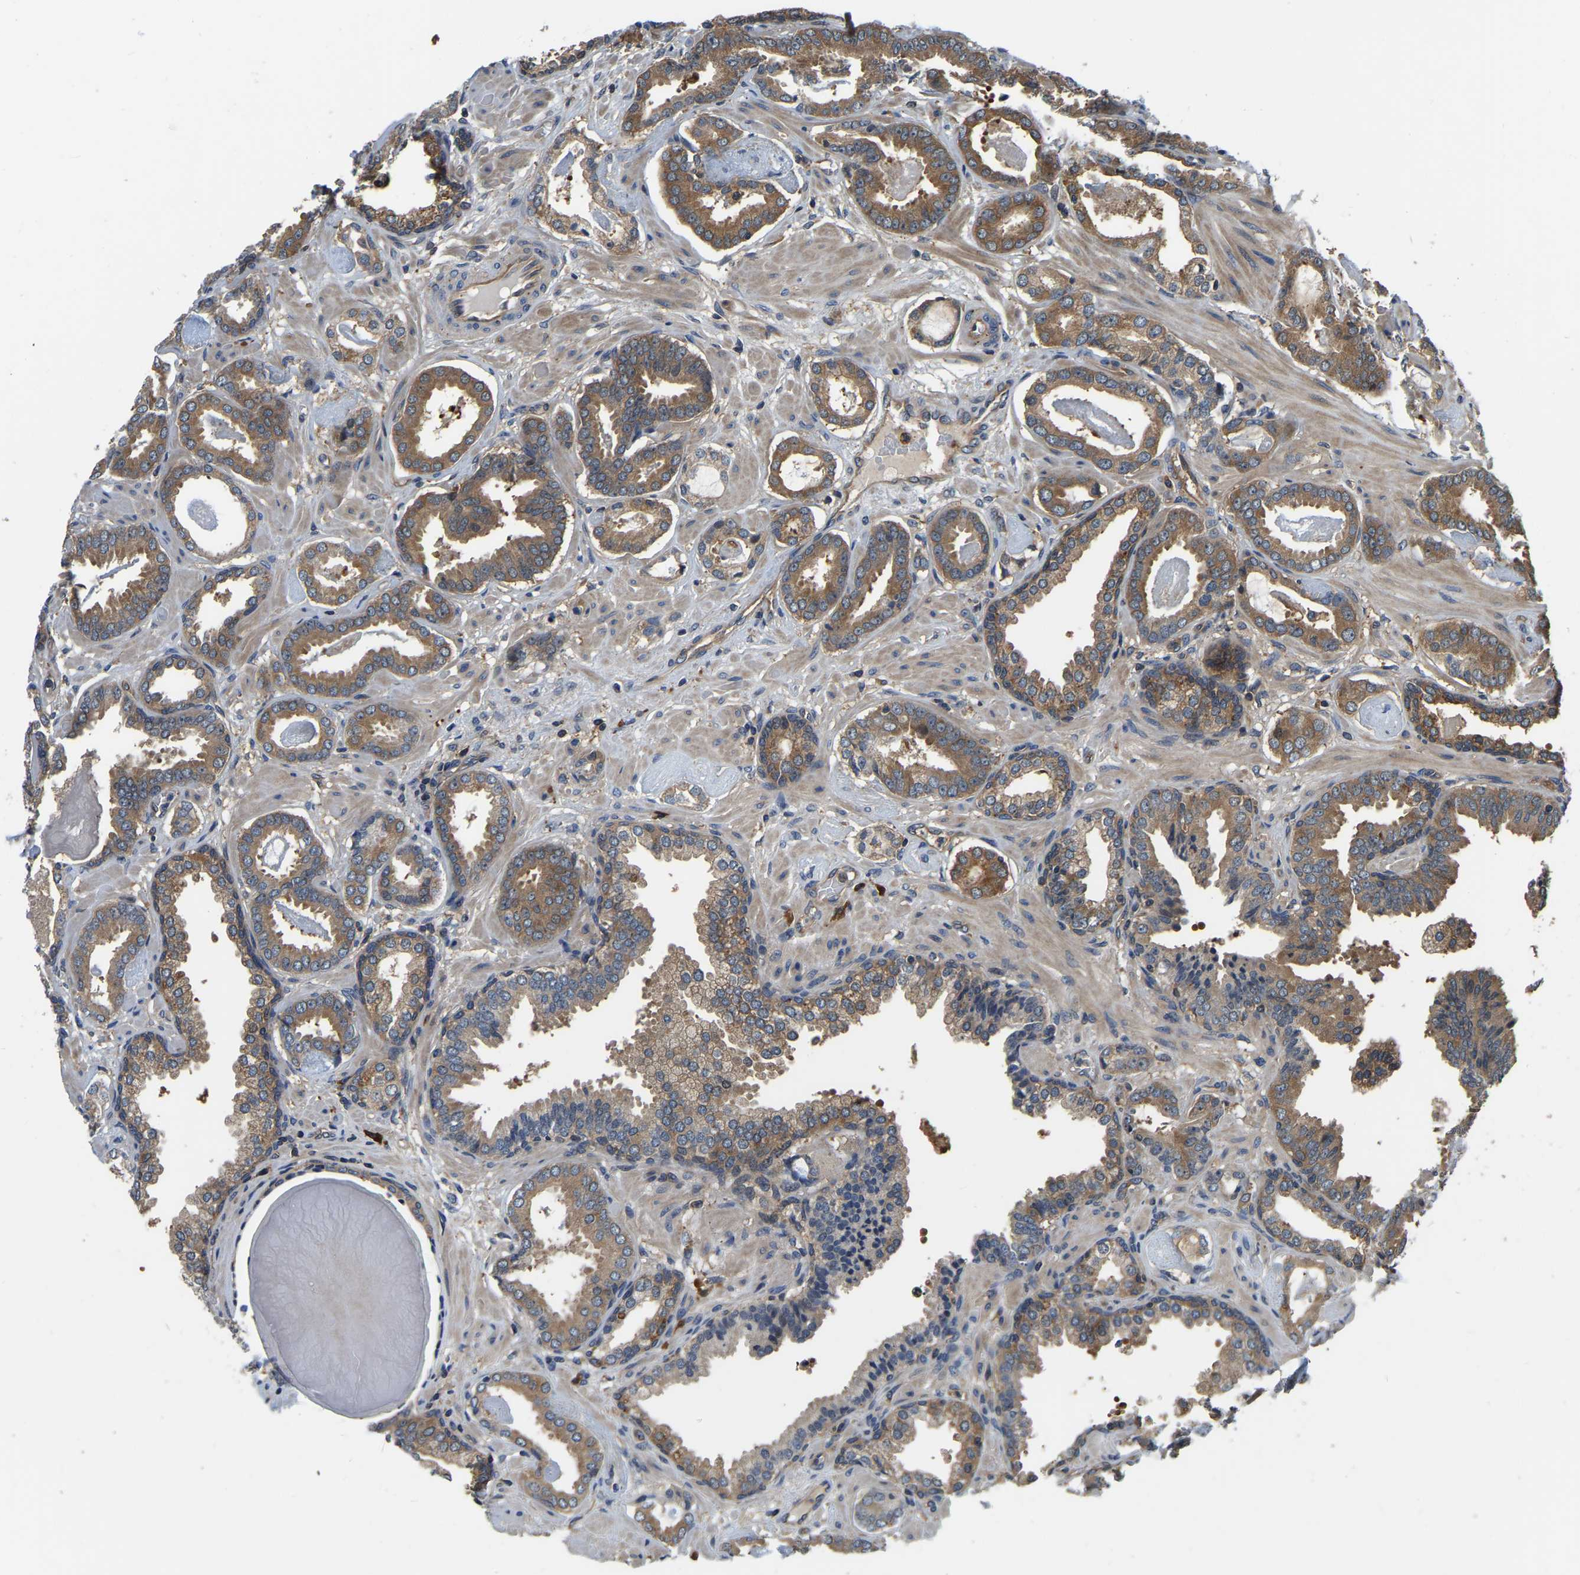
{"staining": {"intensity": "moderate", "quantity": ">75%", "location": "cytoplasmic/membranous"}, "tissue": "prostate cancer", "cell_type": "Tumor cells", "image_type": "cancer", "snomed": [{"axis": "morphology", "description": "Adenocarcinoma, Low grade"}, {"axis": "topography", "description": "Prostate"}], "caption": "Brown immunohistochemical staining in prostate cancer demonstrates moderate cytoplasmic/membranous staining in about >75% of tumor cells. (DAB (3,3'-diaminobenzidine) IHC with brightfield microscopy, high magnification).", "gene": "GARS1", "patient": {"sex": "male", "age": 53}}